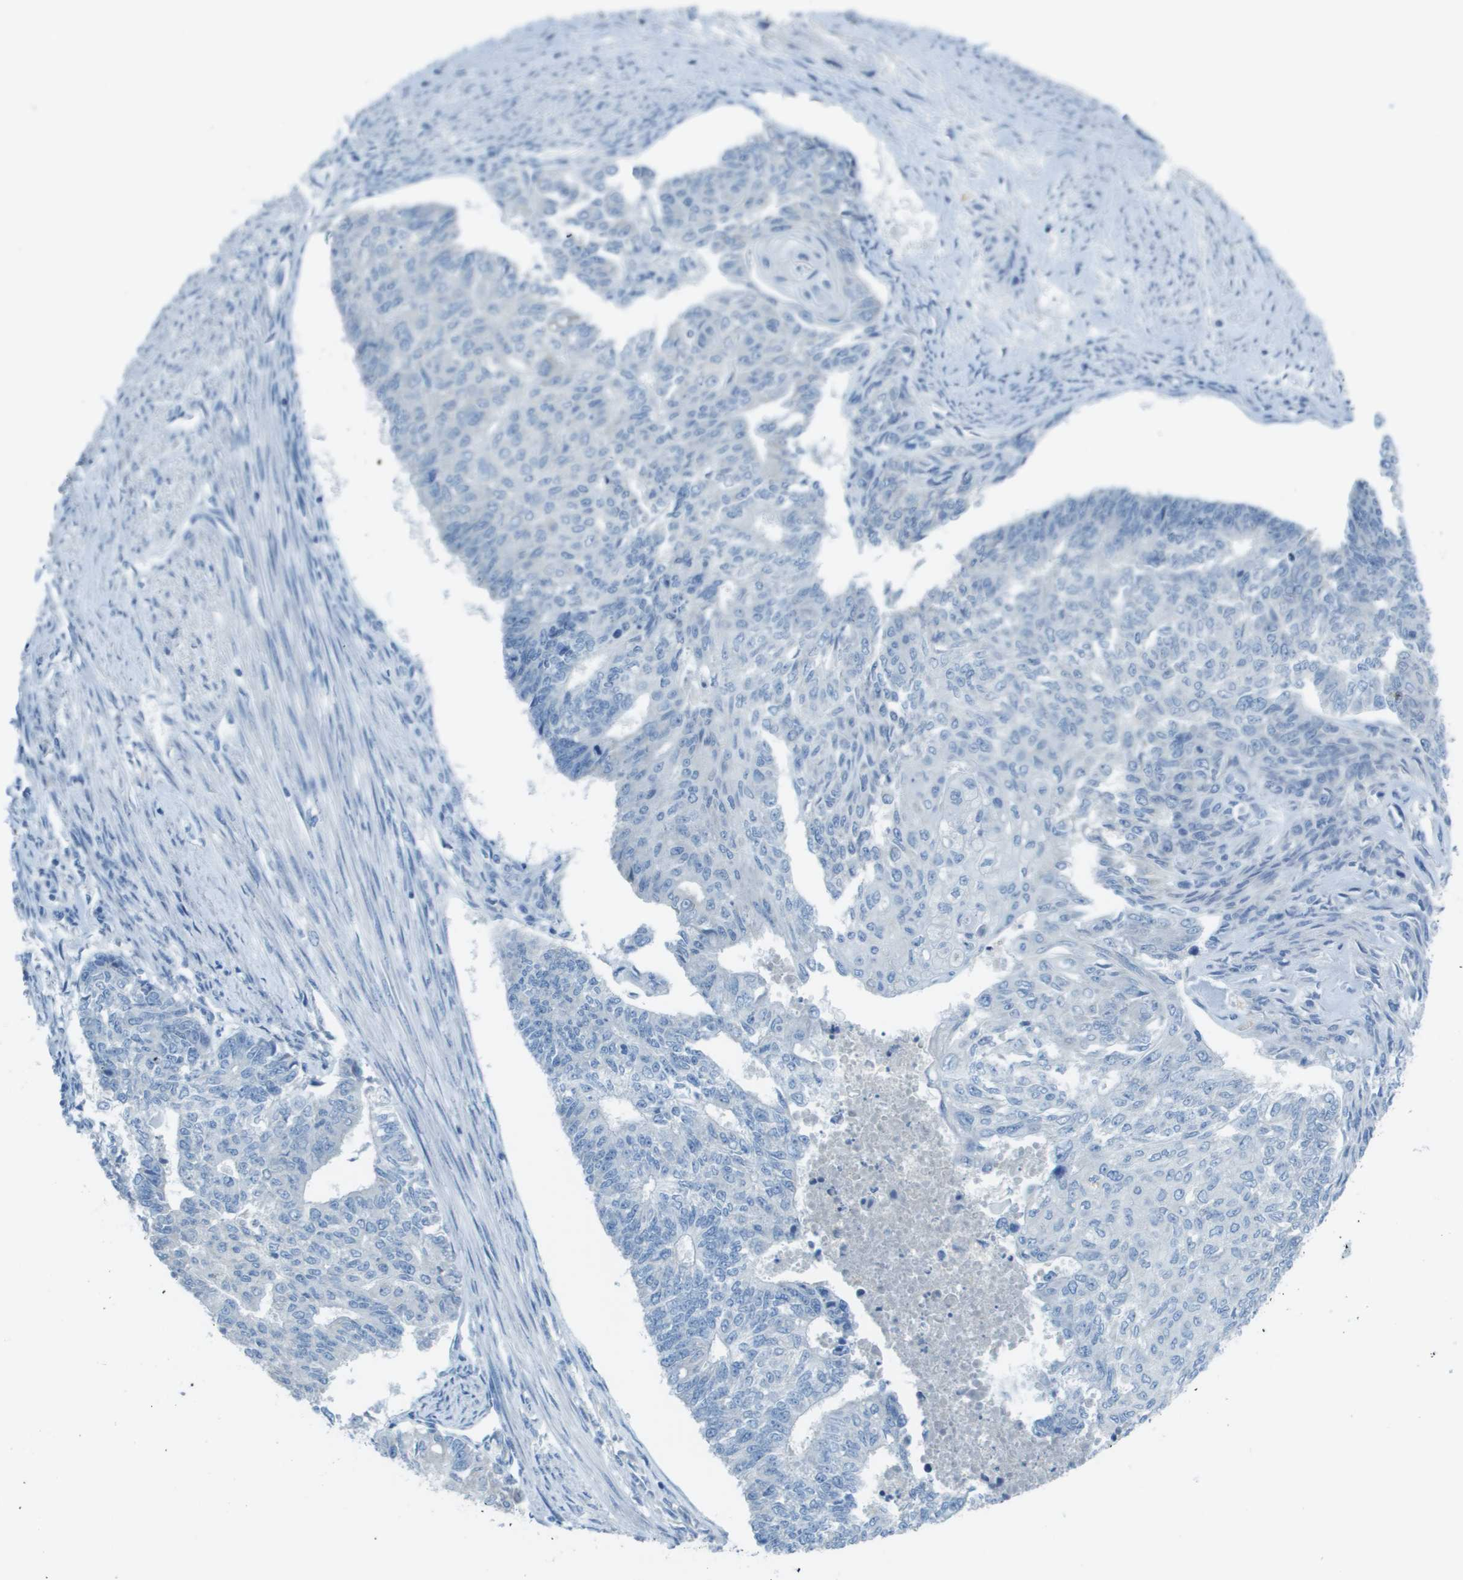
{"staining": {"intensity": "negative", "quantity": "none", "location": "none"}, "tissue": "endometrial cancer", "cell_type": "Tumor cells", "image_type": "cancer", "snomed": [{"axis": "morphology", "description": "Adenocarcinoma, NOS"}, {"axis": "topography", "description": "Endometrium"}], "caption": "This is a image of IHC staining of endometrial cancer (adenocarcinoma), which shows no expression in tumor cells.", "gene": "PTGDR2", "patient": {"sex": "female", "age": 32}}